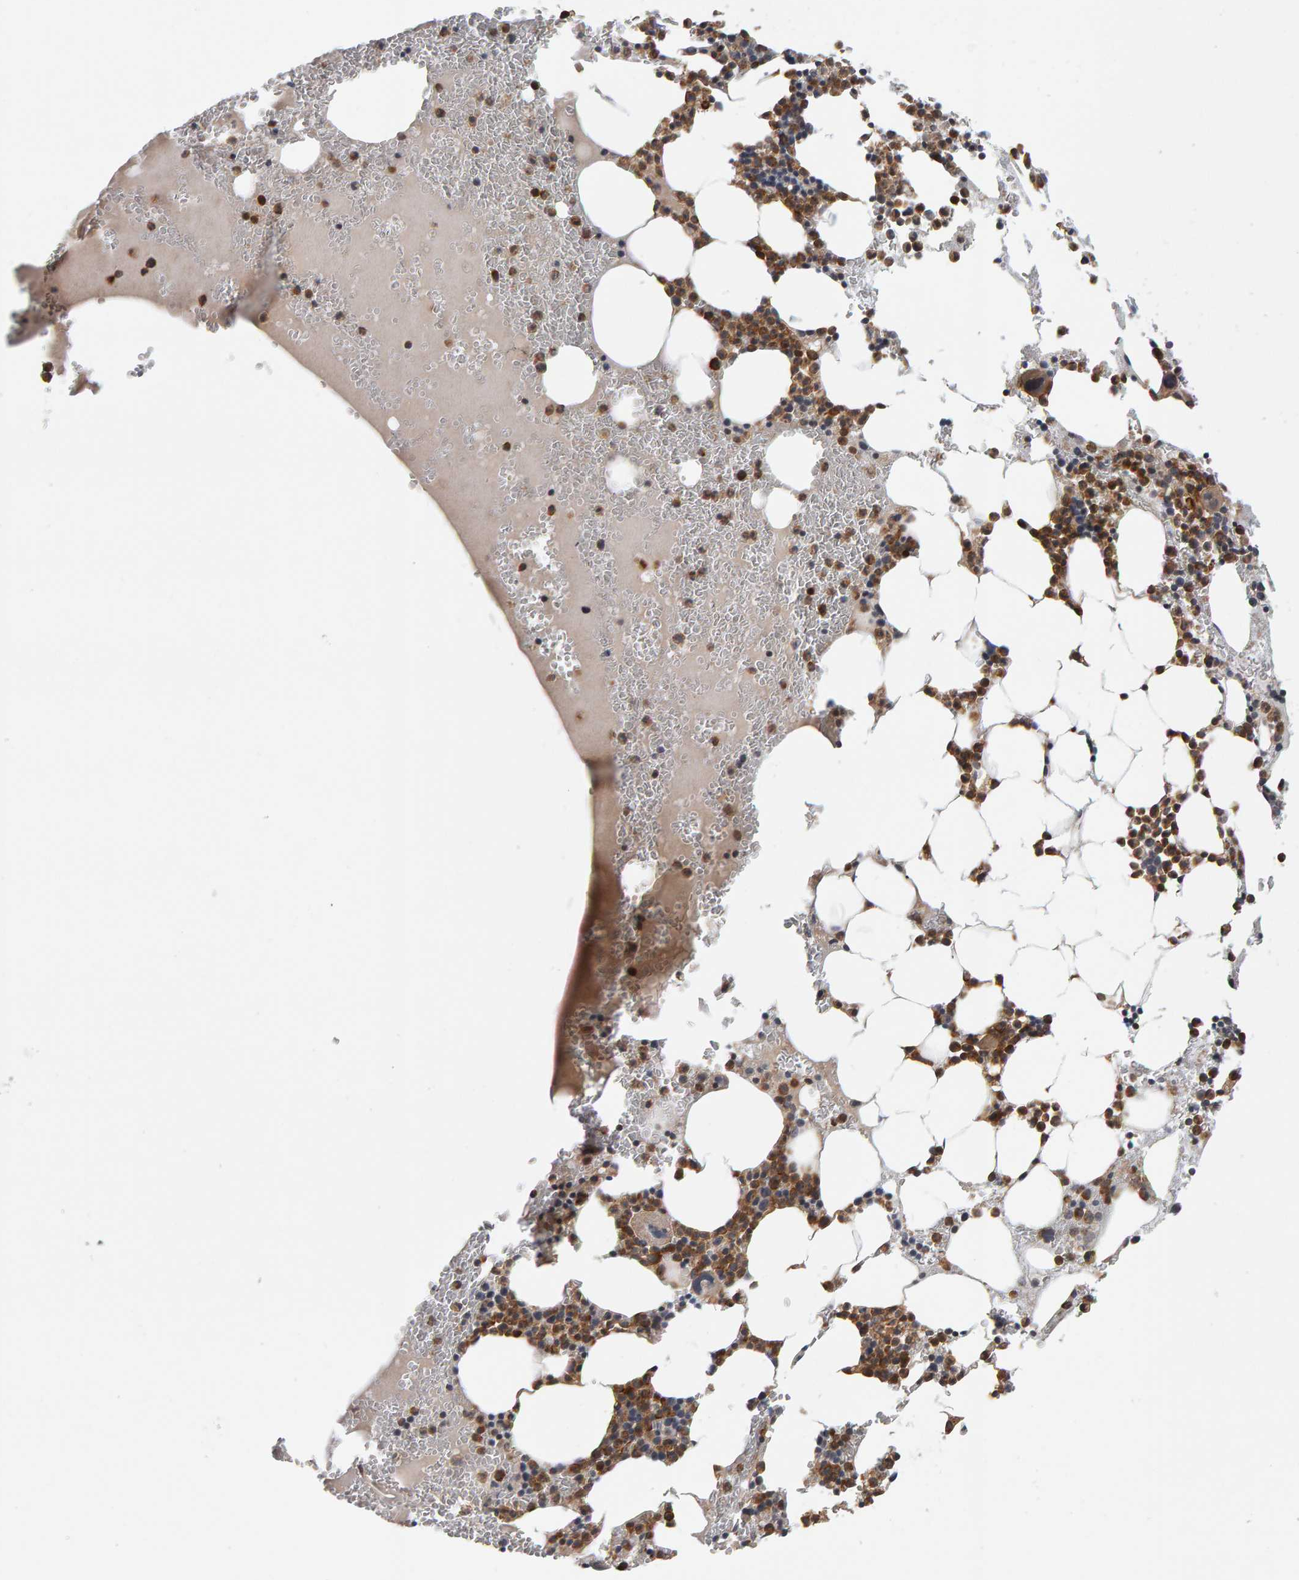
{"staining": {"intensity": "moderate", "quantity": ">75%", "location": "cytoplasmic/membranous"}, "tissue": "bone marrow", "cell_type": "Hematopoietic cells", "image_type": "normal", "snomed": [{"axis": "morphology", "description": "Normal tissue, NOS"}, {"axis": "morphology", "description": "Inflammation, NOS"}, {"axis": "topography", "description": "Bone marrow"}], "caption": "Immunohistochemistry (IHC) histopathology image of benign human bone marrow stained for a protein (brown), which demonstrates medium levels of moderate cytoplasmic/membranous staining in approximately >75% of hematopoietic cells.", "gene": "C9orf72", "patient": {"sex": "female", "age": 67}}